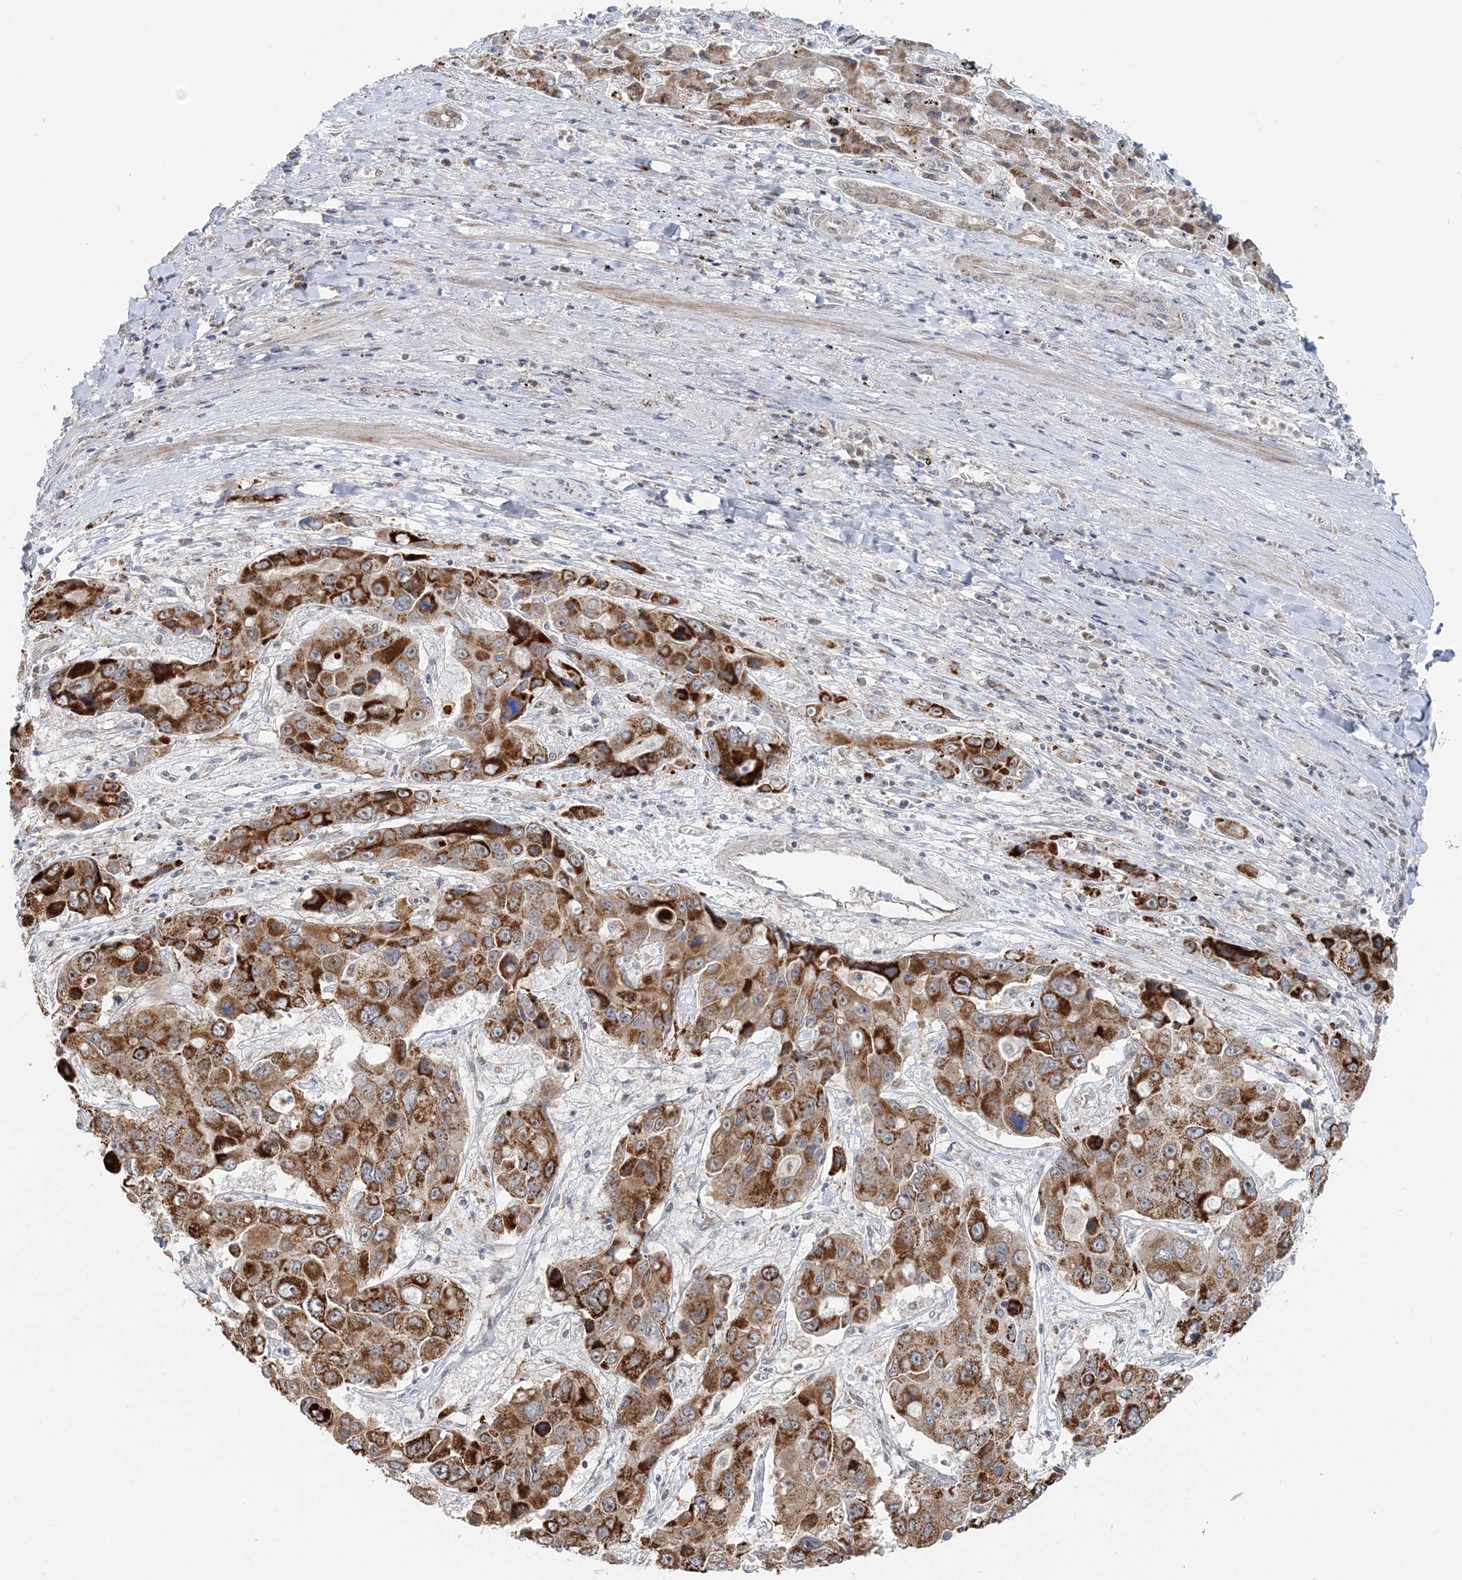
{"staining": {"intensity": "strong", "quantity": ">75%", "location": "cytoplasmic/membranous"}, "tissue": "liver cancer", "cell_type": "Tumor cells", "image_type": "cancer", "snomed": [{"axis": "morphology", "description": "Cholangiocarcinoma"}, {"axis": "topography", "description": "Liver"}], "caption": "A brown stain highlights strong cytoplasmic/membranous expression of a protein in human liver cancer (cholangiocarcinoma) tumor cells. The protein of interest is shown in brown color, while the nuclei are stained blue.", "gene": "RNF150", "patient": {"sex": "male", "age": 67}}